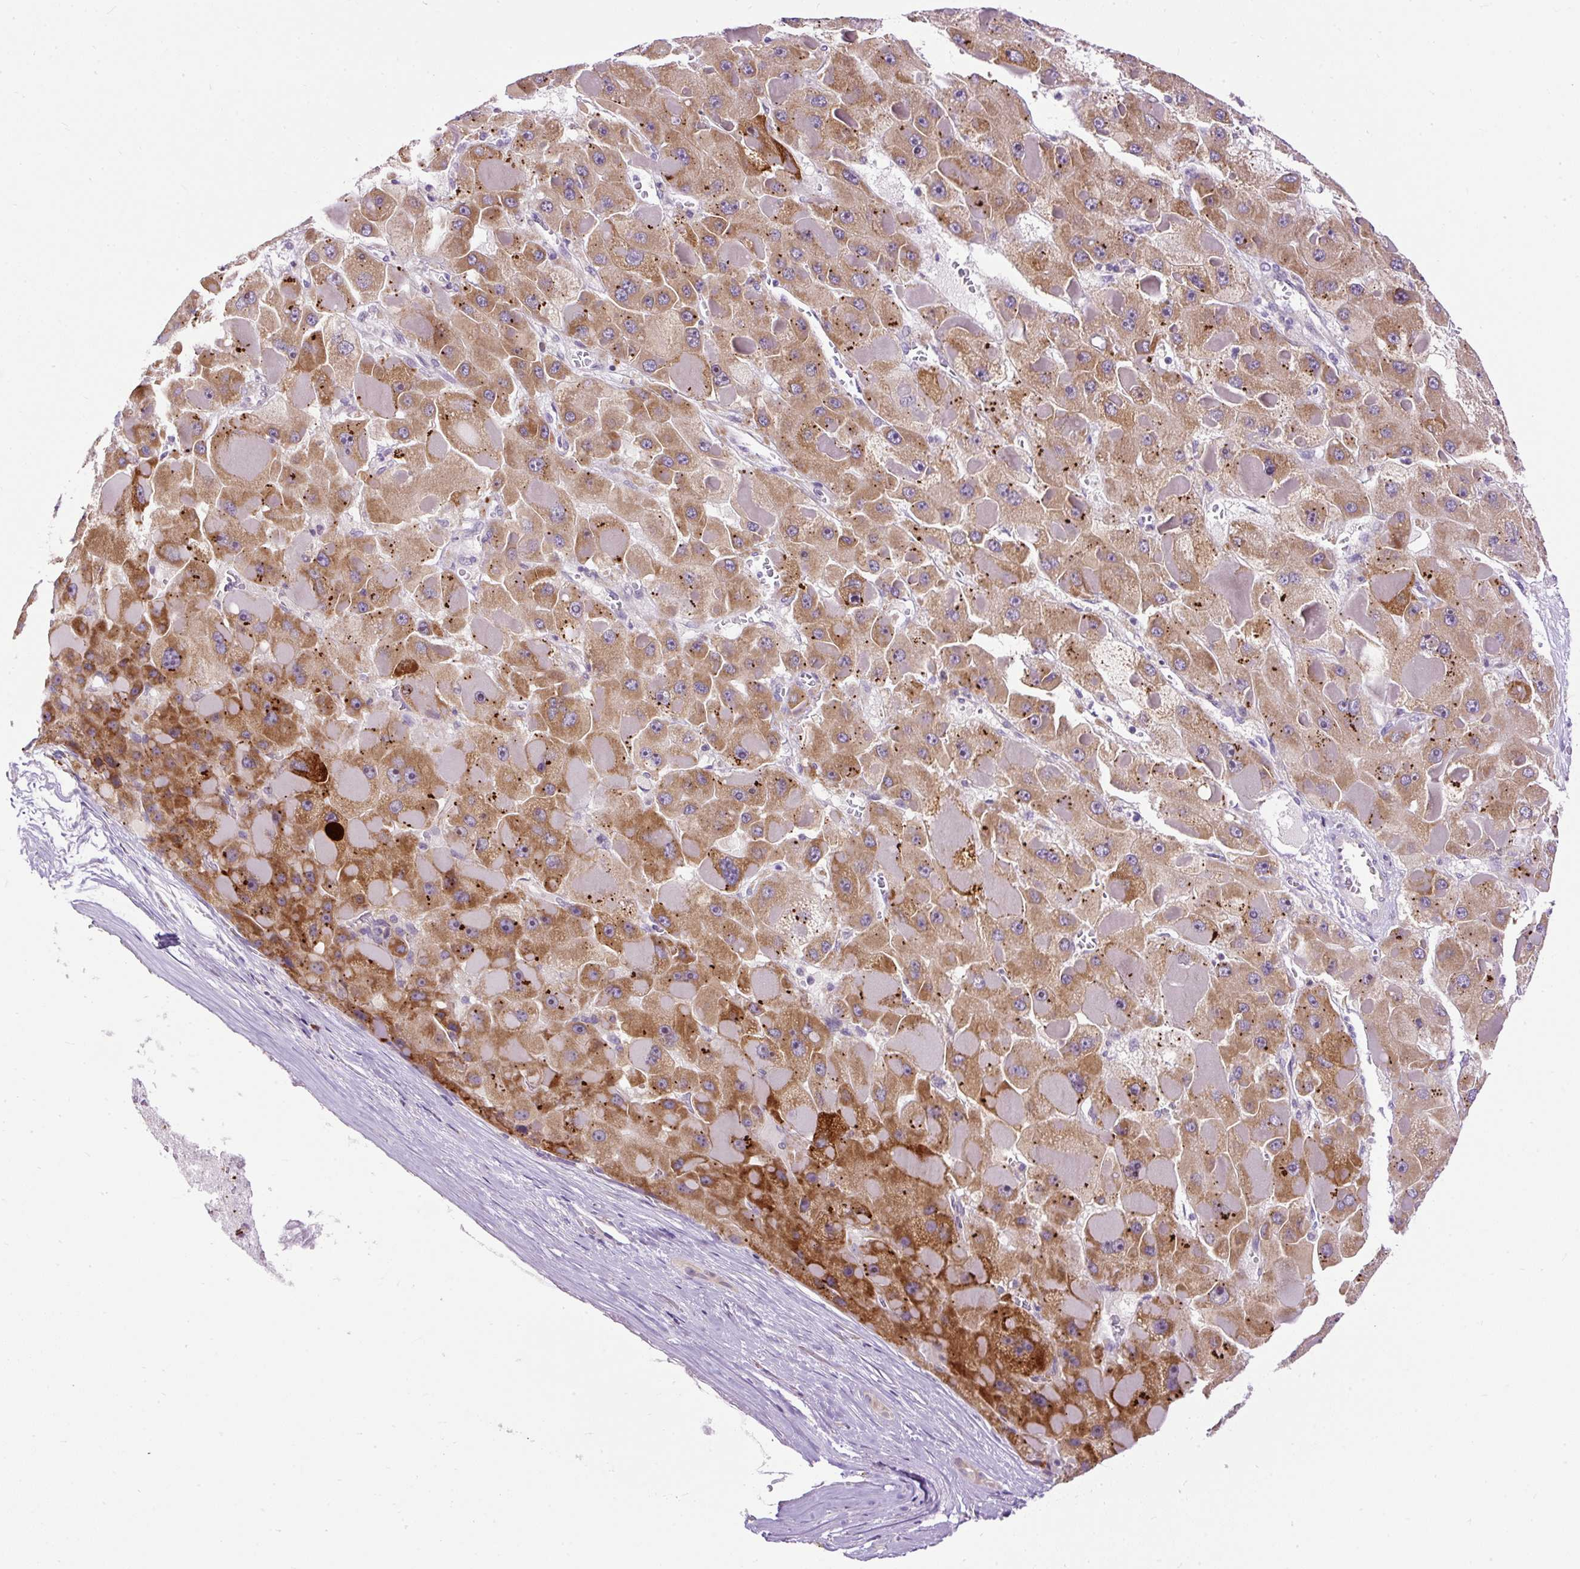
{"staining": {"intensity": "moderate", "quantity": ">75%", "location": "cytoplasmic/membranous"}, "tissue": "liver cancer", "cell_type": "Tumor cells", "image_type": "cancer", "snomed": [{"axis": "morphology", "description": "Carcinoma, Hepatocellular, NOS"}, {"axis": "topography", "description": "Liver"}], "caption": "A histopathology image of human liver hepatocellular carcinoma stained for a protein demonstrates moderate cytoplasmic/membranous brown staining in tumor cells. (DAB (3,3'-diaminobenzidine) IHC, brown staining for protein, blue staining for nuclei).", "gene": "FMC1", "patient": {"sex": "female", "age": 73}}